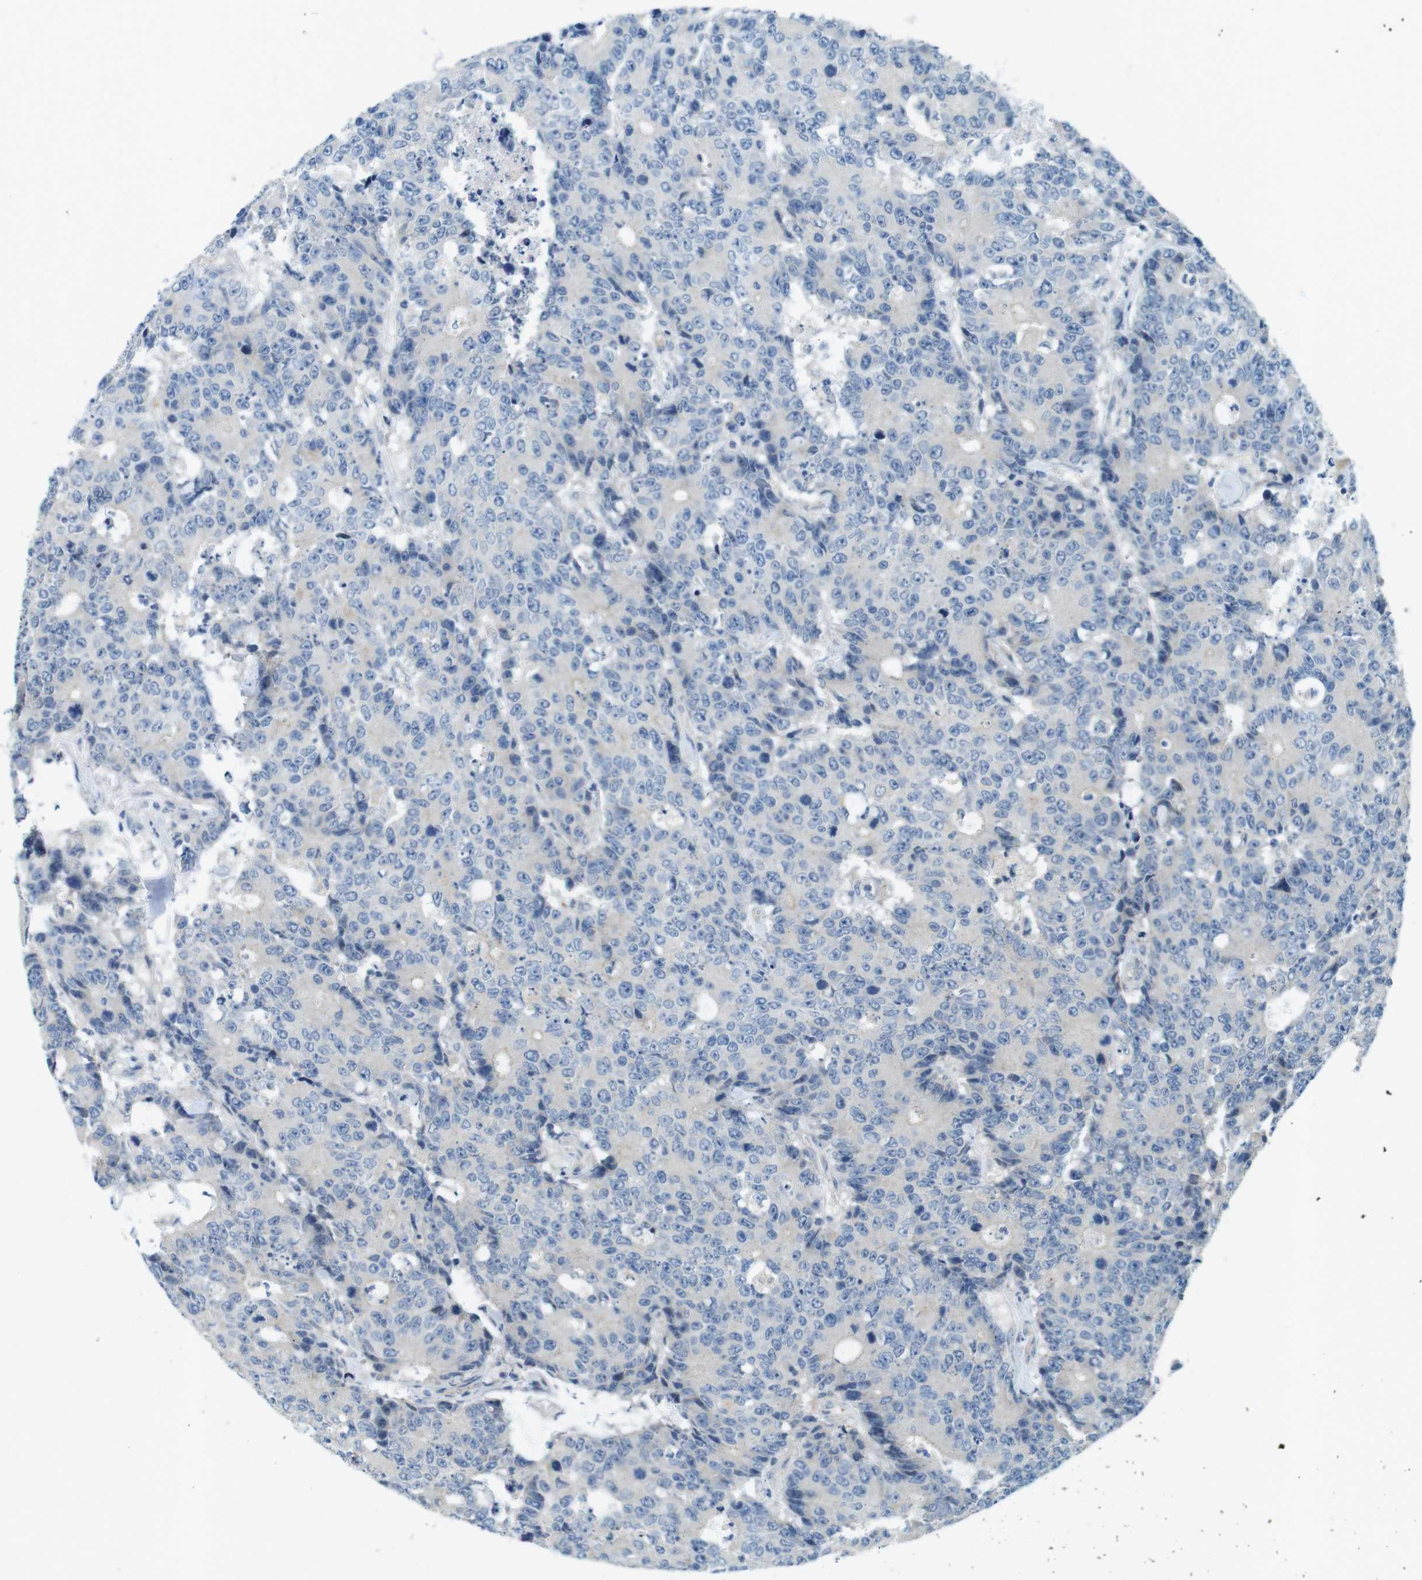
{"staining": {"intensity": "negative", "quantity": "none", "location": "none"}, "tissue": "colorectal cancer", "cell_type": "Tumor cells", "image_type": "cancer", "snomed": [{"axis": "morphology", "description": "Adenocarcinoma, NOS"}, {"axis": "topography", "description": "Colon"}], "caption": "DAB immunohistochemical staining of human adenocarcinoma (colorectal) exhibits no significant positivity in tumor cells.", "gene": "TYW1", "patient": {"sex": "female", "age": 86}}